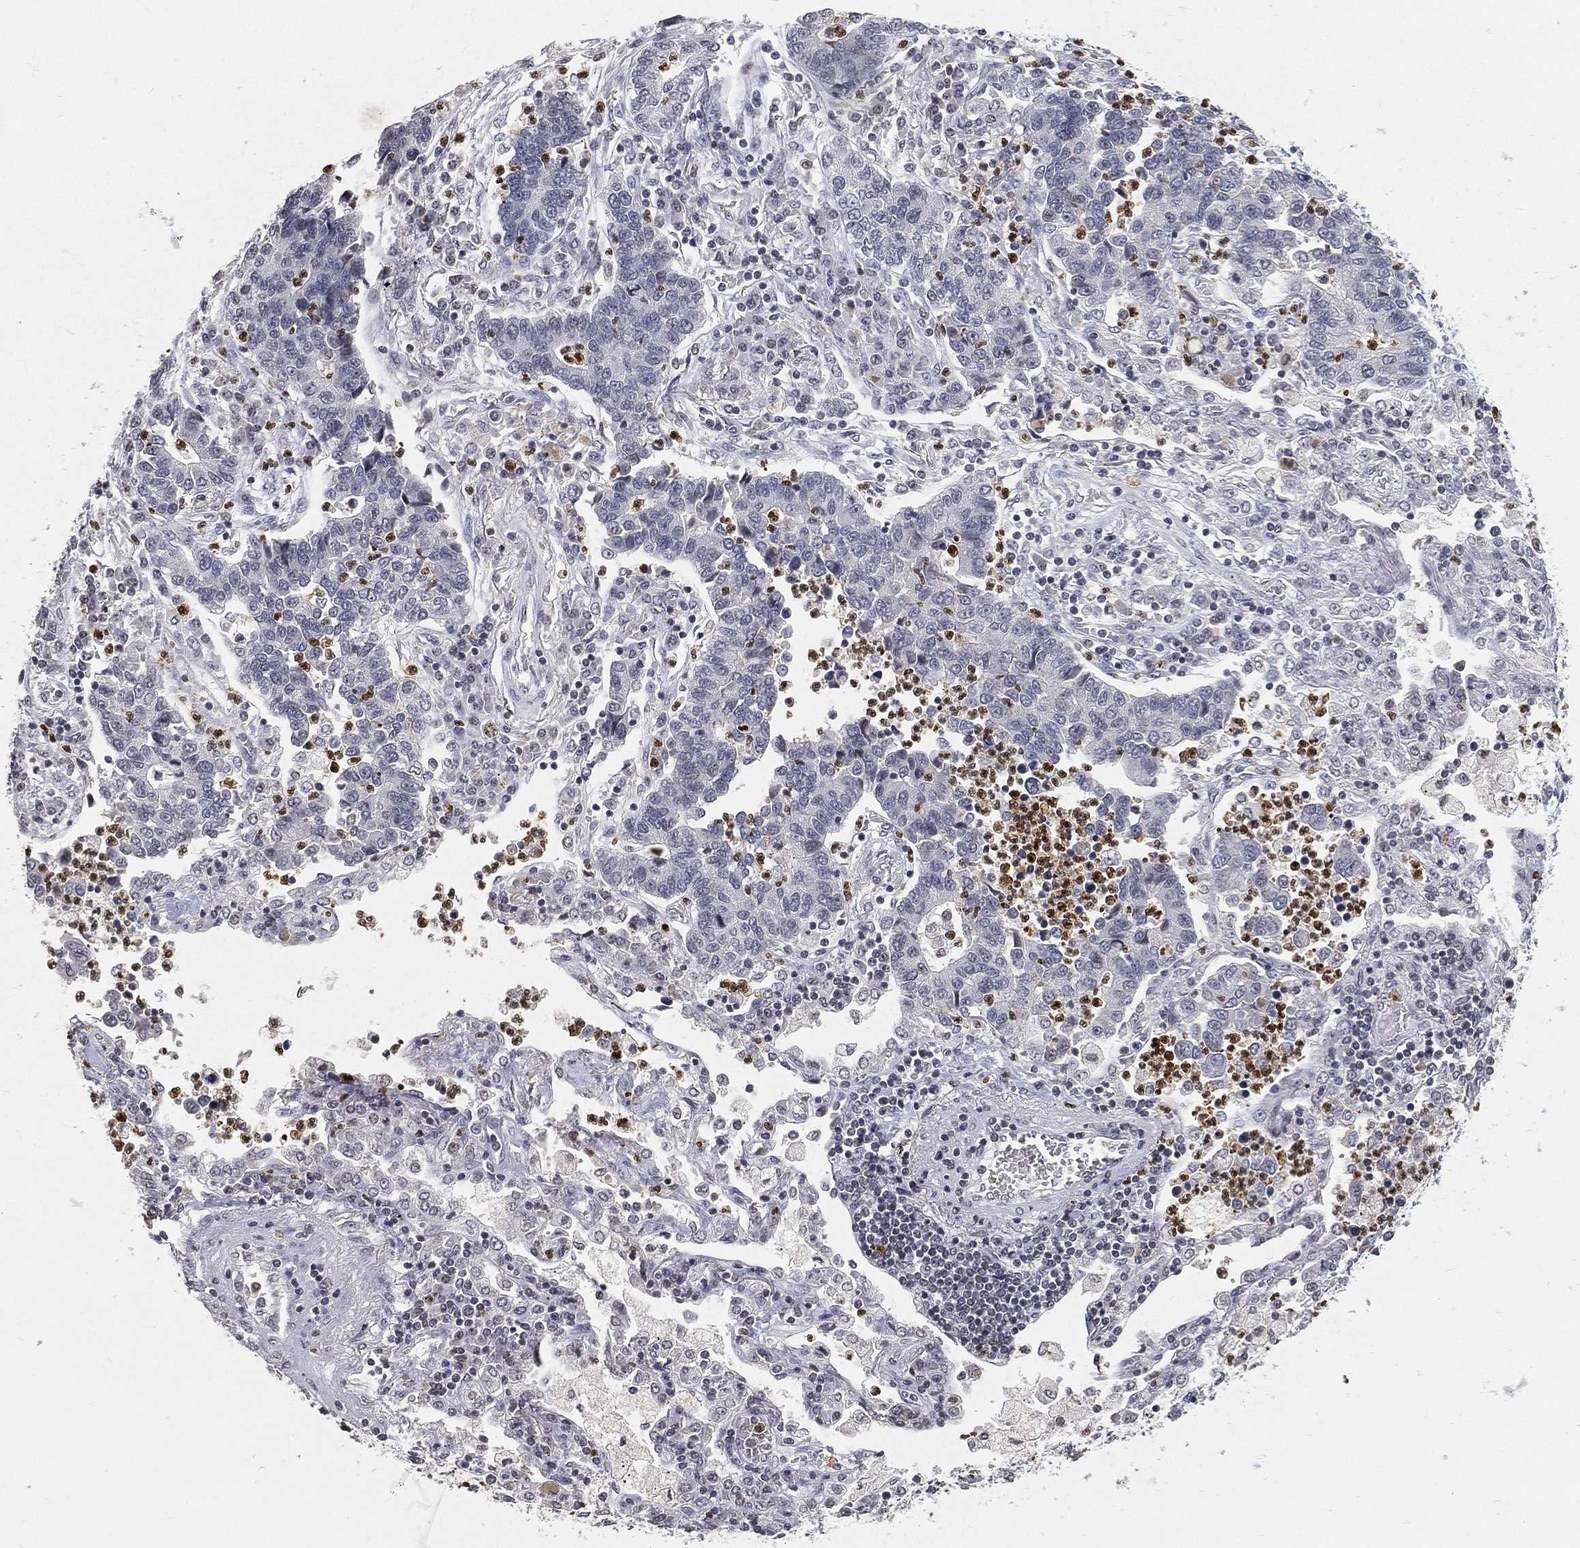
{"staining": {"intensity": "negative", "quantity": "none", "location": "none"}, "tissue": "lung cancer", "cell_type": "Tumor cells", "image_type": "cancer", "snomed": [{"axis": "morphology", "description": "Adenocarcinoma, NOS"}, {"axis": "topography", "description": "Lung"}], "caption": "Photomicrograph shows no significant protein staining in tumor cells of lung adenocarcinoma.", "gene": "ARG1", "patient": {"sex": "female", "age": 57}}